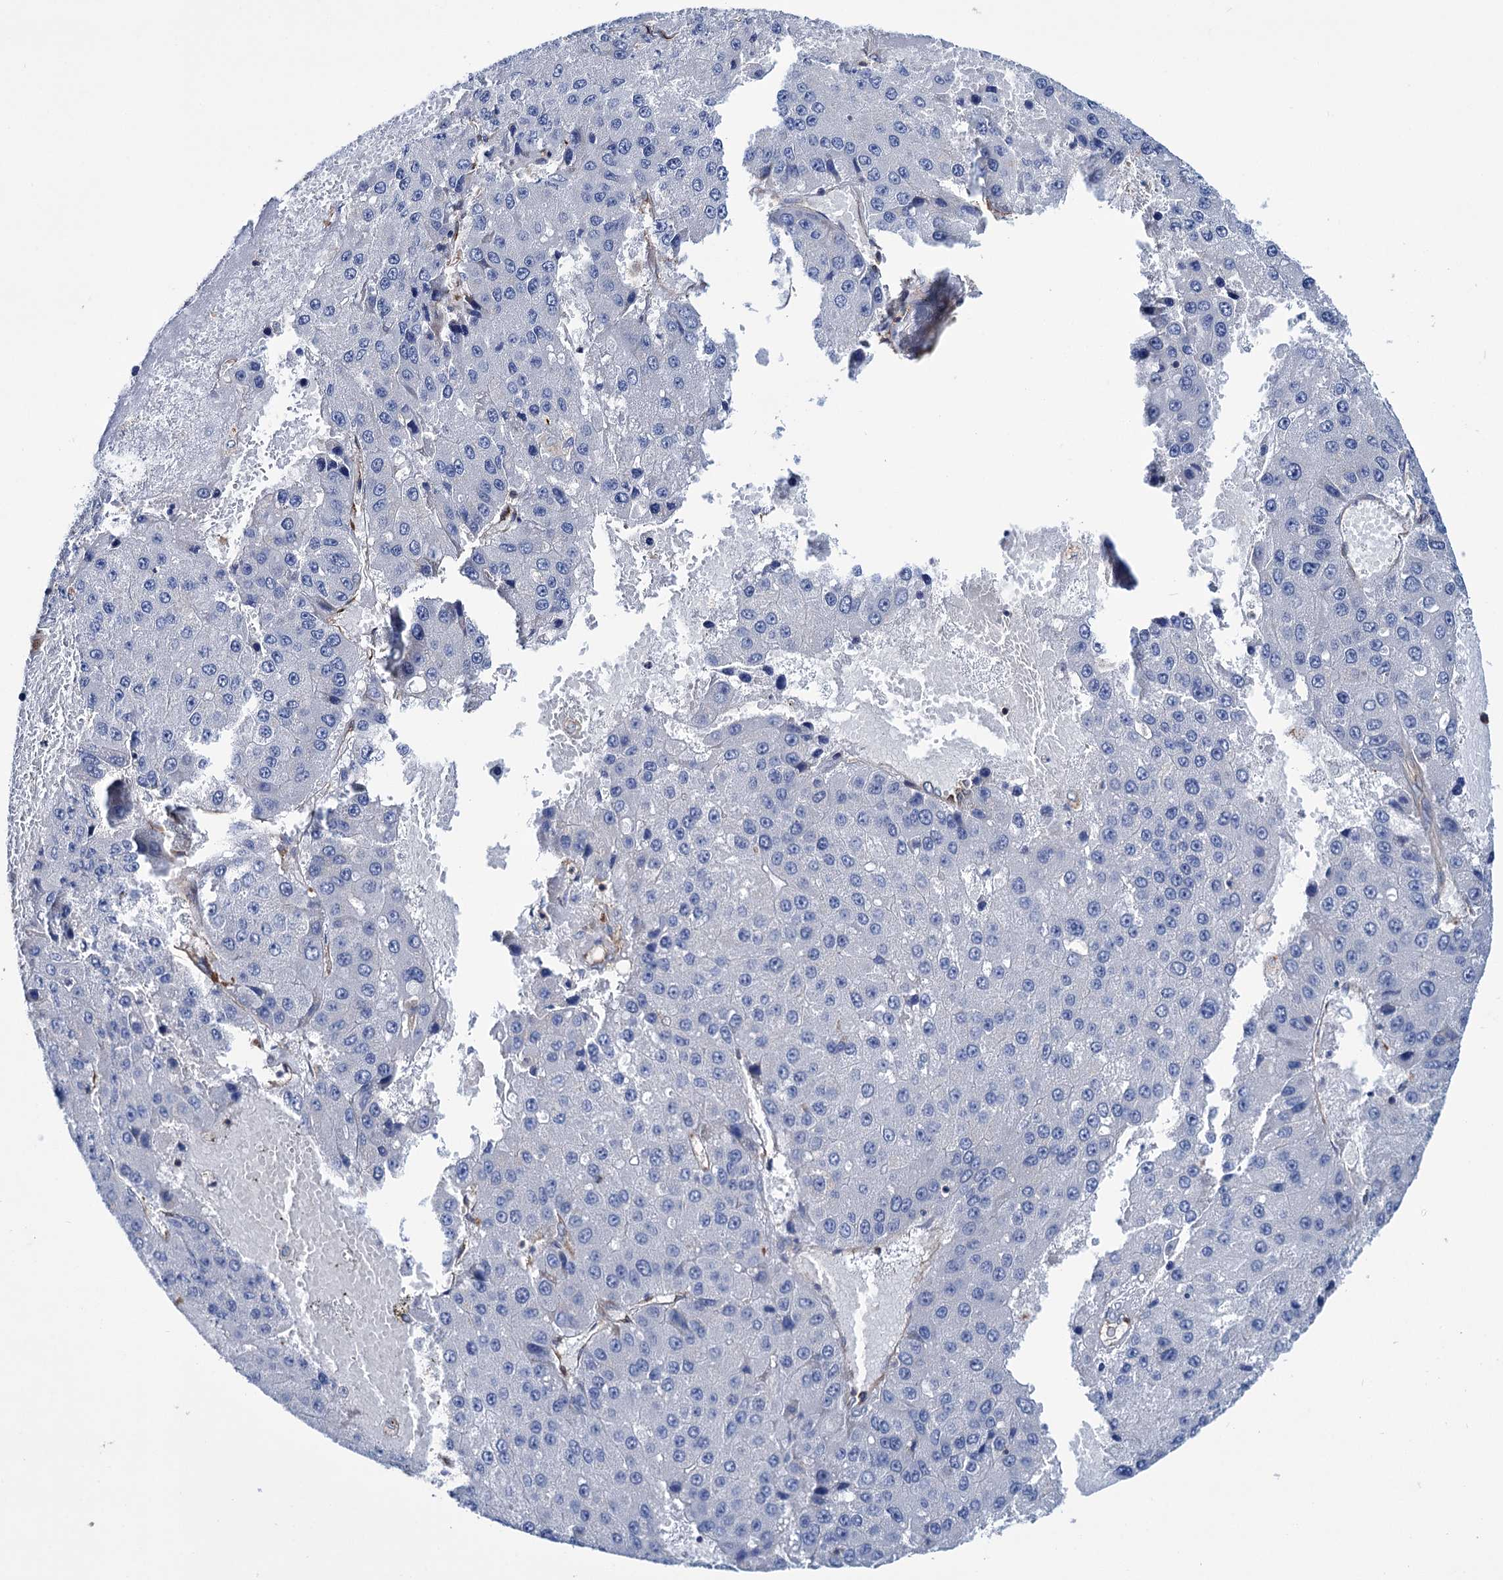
{"staining": {"intensity": "negative", "quantity": "none", "location": "none"}, "tissue": "liver cancer", "cell_type": "Tumor cells", "image_type": "cancer", "snomed": [{"axis": "morphology", "description": "Carcinoma, Hepatocellular, NOS"}, {"axis": "topography", "description": "Liver"}], "caption": "High power microscopy image of an IHC photomicrograph of liver hepatocellular carcinoma, revealing no significant staining in tumor cells. (Brightfield microscopy of DAB immunohistochemistry (IHC) at high magnification).", "gene": "SCPEP1", "patient": {"sex": "female", "age": 73}}